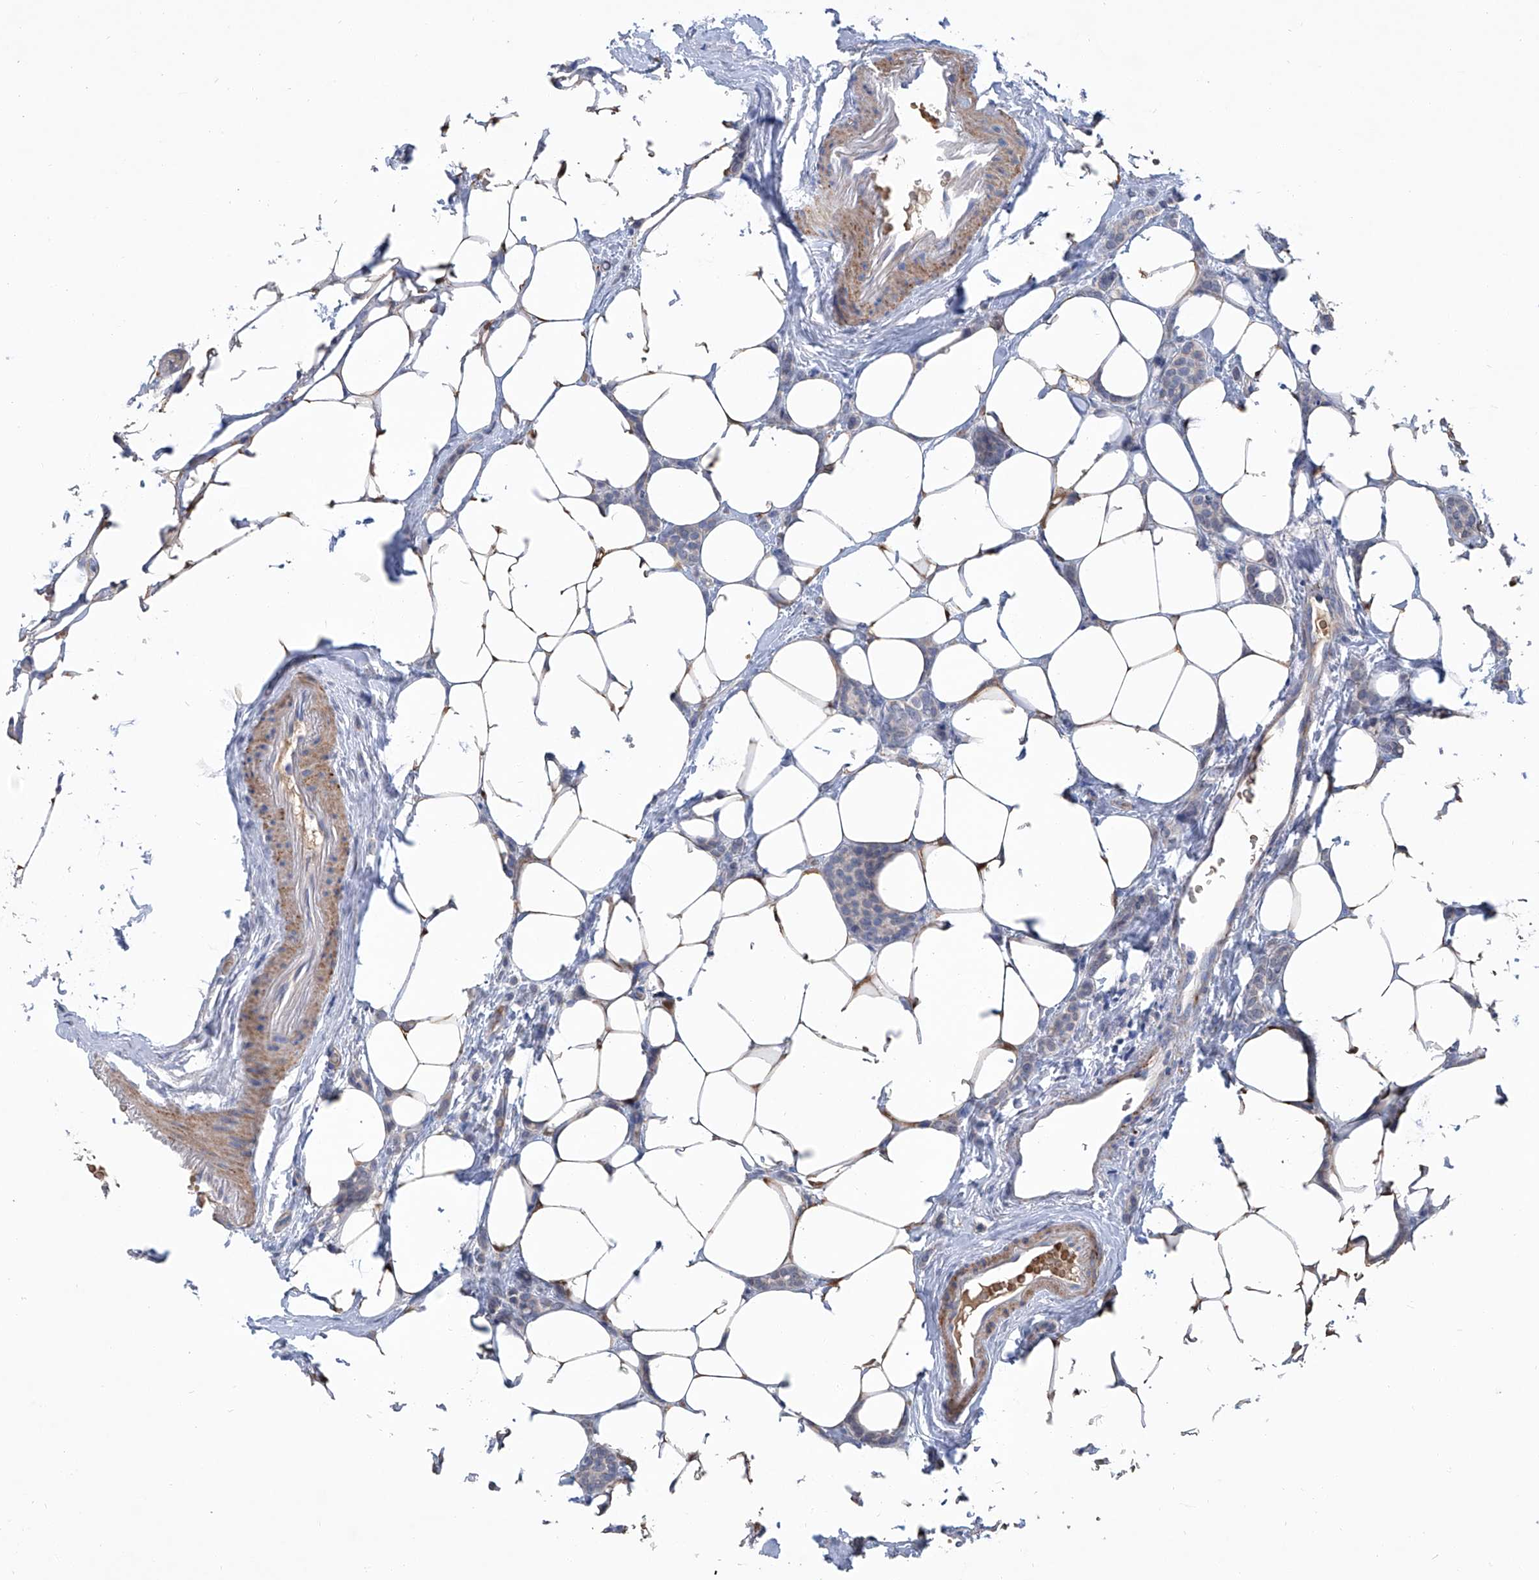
{"staining": {"intensity": "negative", "quantity": "none", "location": "none"}, "tissue": "breast cancer", "cell_type": "Tumor cells", "image_type": "cancer", "snomed": [{"axis": "morphology", "description": "Lobular carcinoma"}, {"axis": "topography", "description": "Breast"}], "caption": "This micrograph is of breast cancer stained with immunohistochemistry to label a protein in brown with the nuclei are counter-stained blue. There is no positivity in tumor cells.", "gene": "GPT", "patient": {"sex": "female", "age": 50}}